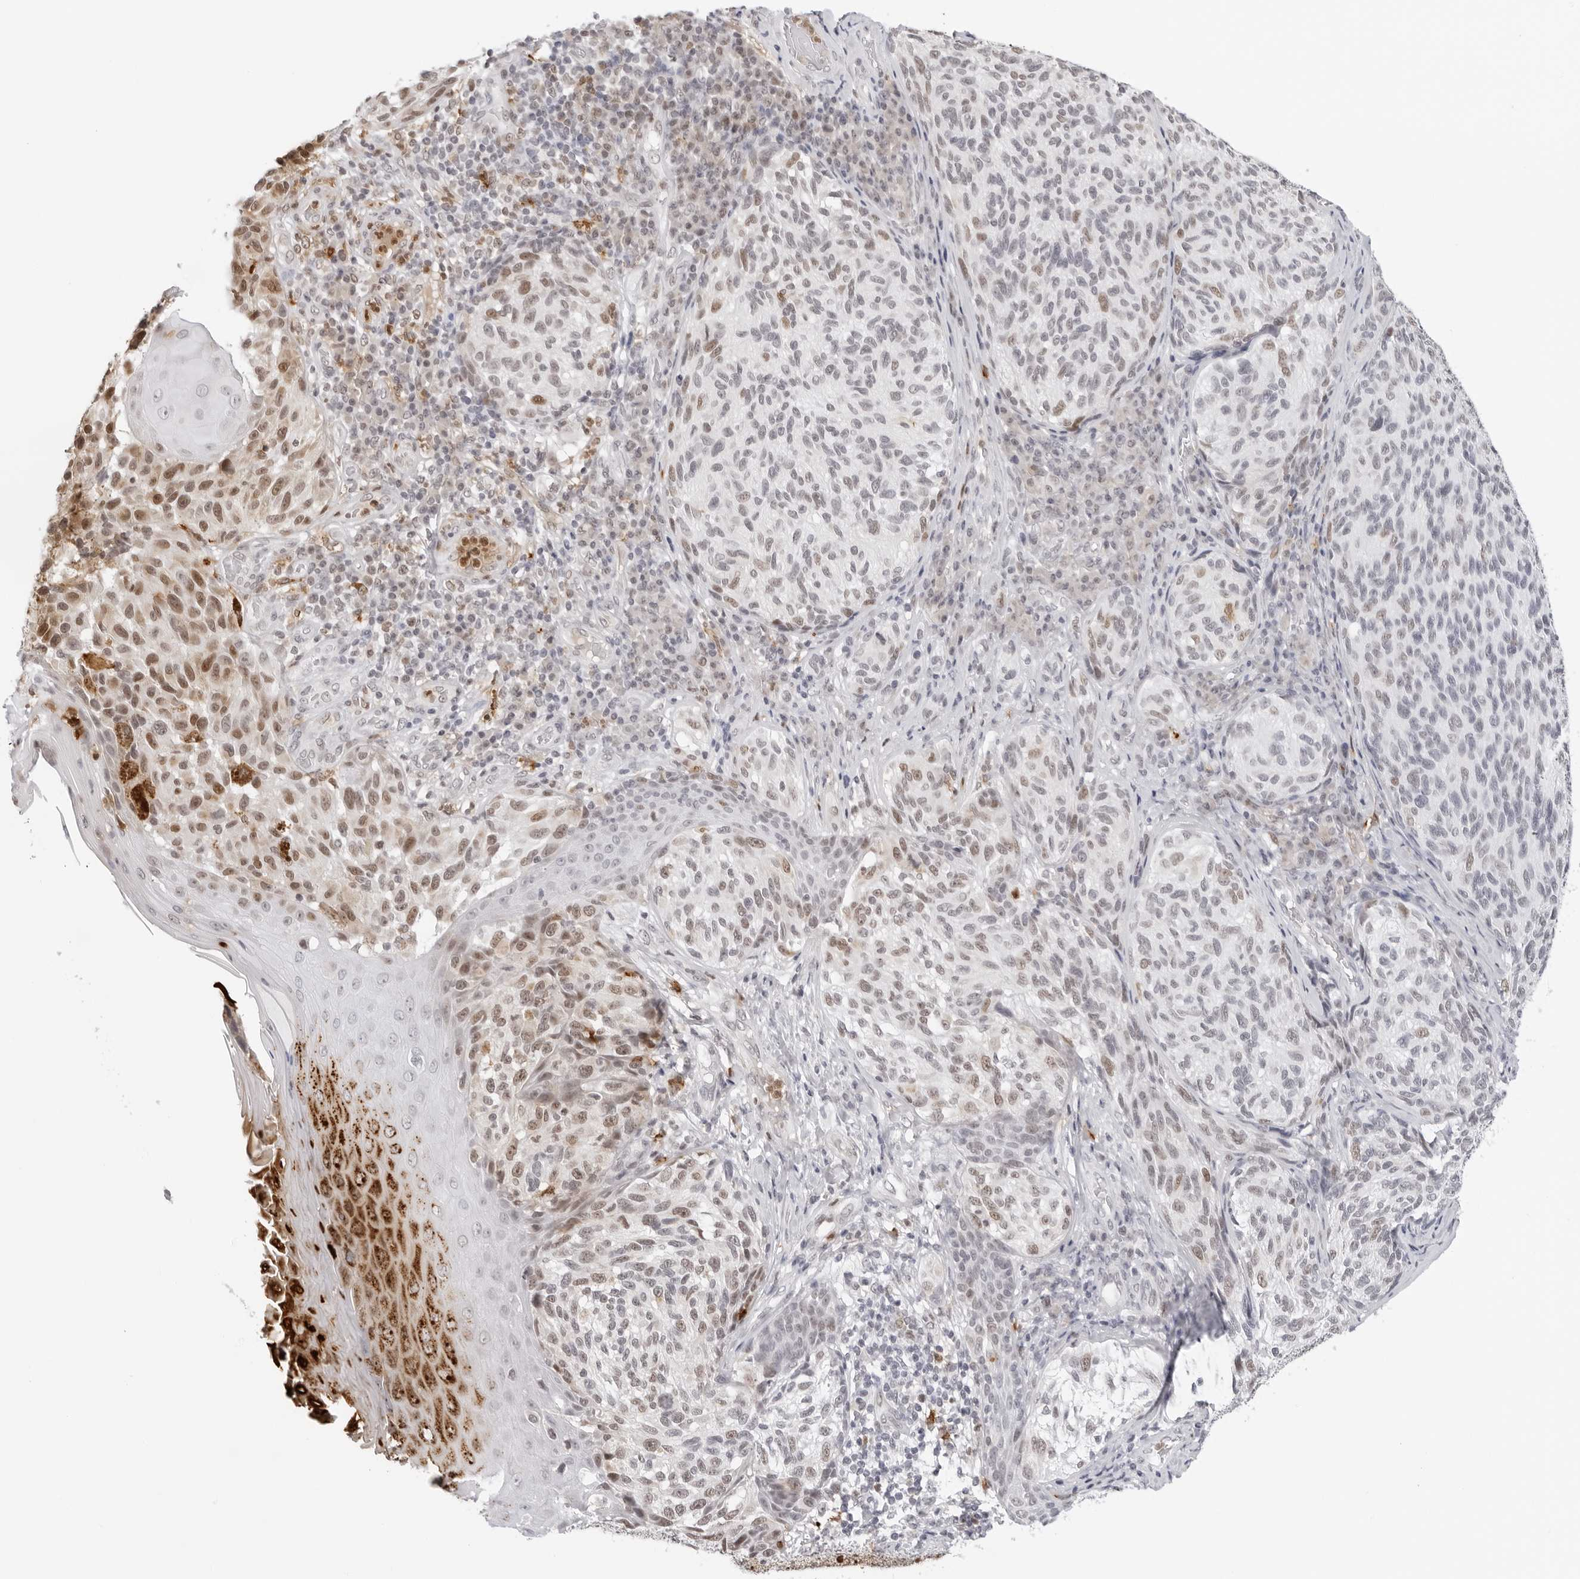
{"staining": {"intensity": "moderate", "quantity": "25%-75%", "location": "nuclear"}, "tissue": "melanoma", "cell_type": "Tumor cells", "image_type": "cancer", "snomed": [{"axis": "morphology", "description": "Malignant melanoma, NOS"}, {"axis": "topography", "description": "Skin"}], "caption": "Protein staining of melanoma tissue displays moderate nuclear expression in about 25%-75% of tumor cells.", "gene": "MSH6", "patient": {"sex": "female", "age": 73}}